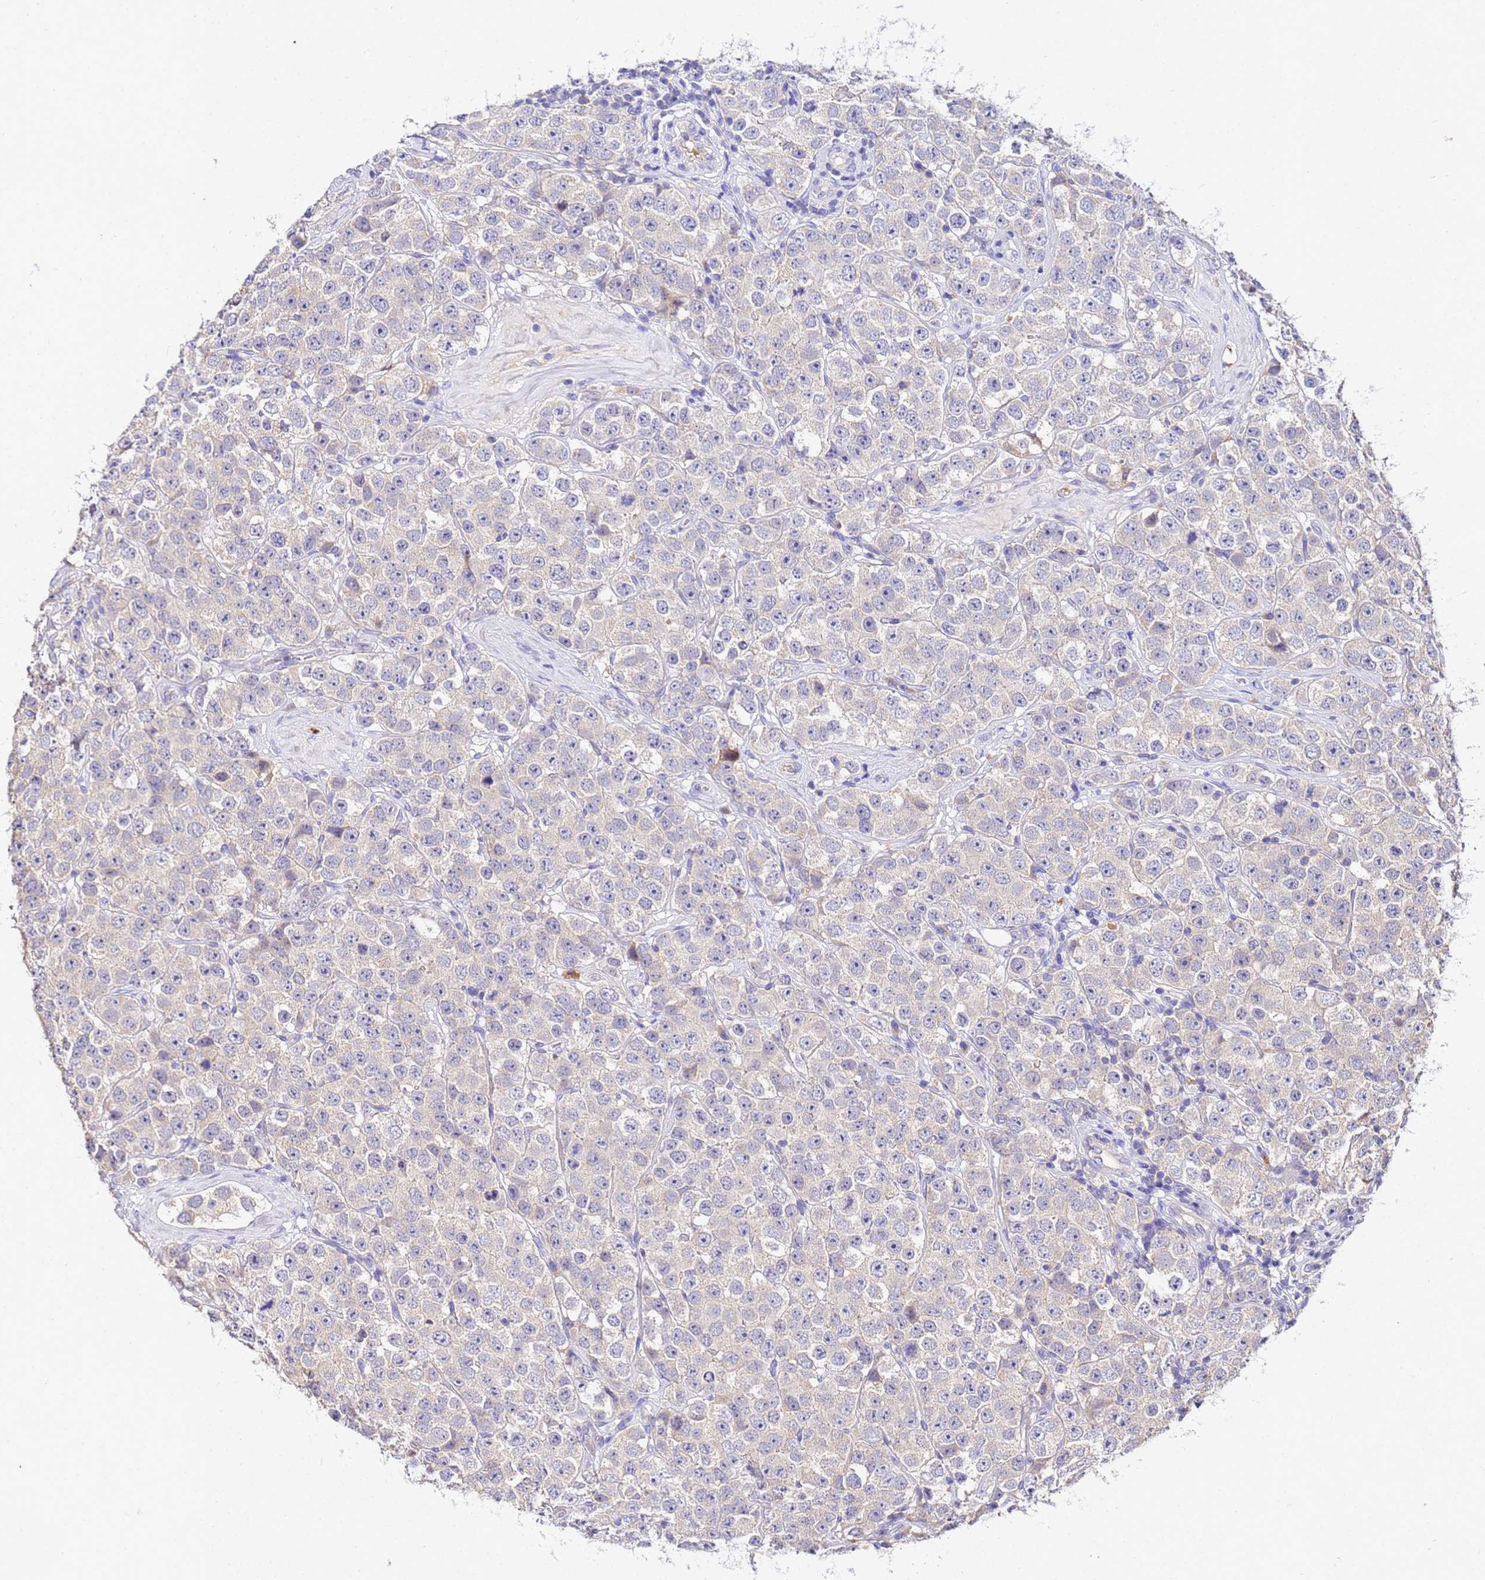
{"staining": {"intensity": "negative", "quantity": "none", "location": "none"}, "tissue": "testis cancer", "cell_type": "Tumor cells", "image_type": "cancer", "snomed": [{"axis": "morphology", "description": "Seminoma, NOS"}, {"axis": "topography", "description": "Testis"}], "caption": "Tumor cells show no significant expression in testis cancer (seminoma). (Stains: DAB immunohistochemistry with hematoxylin counter stain, Microscopy: brightfield microscopy at high magnification).", "gene": "MTERF1", "patient": {"sex": "male", "age": 28}}